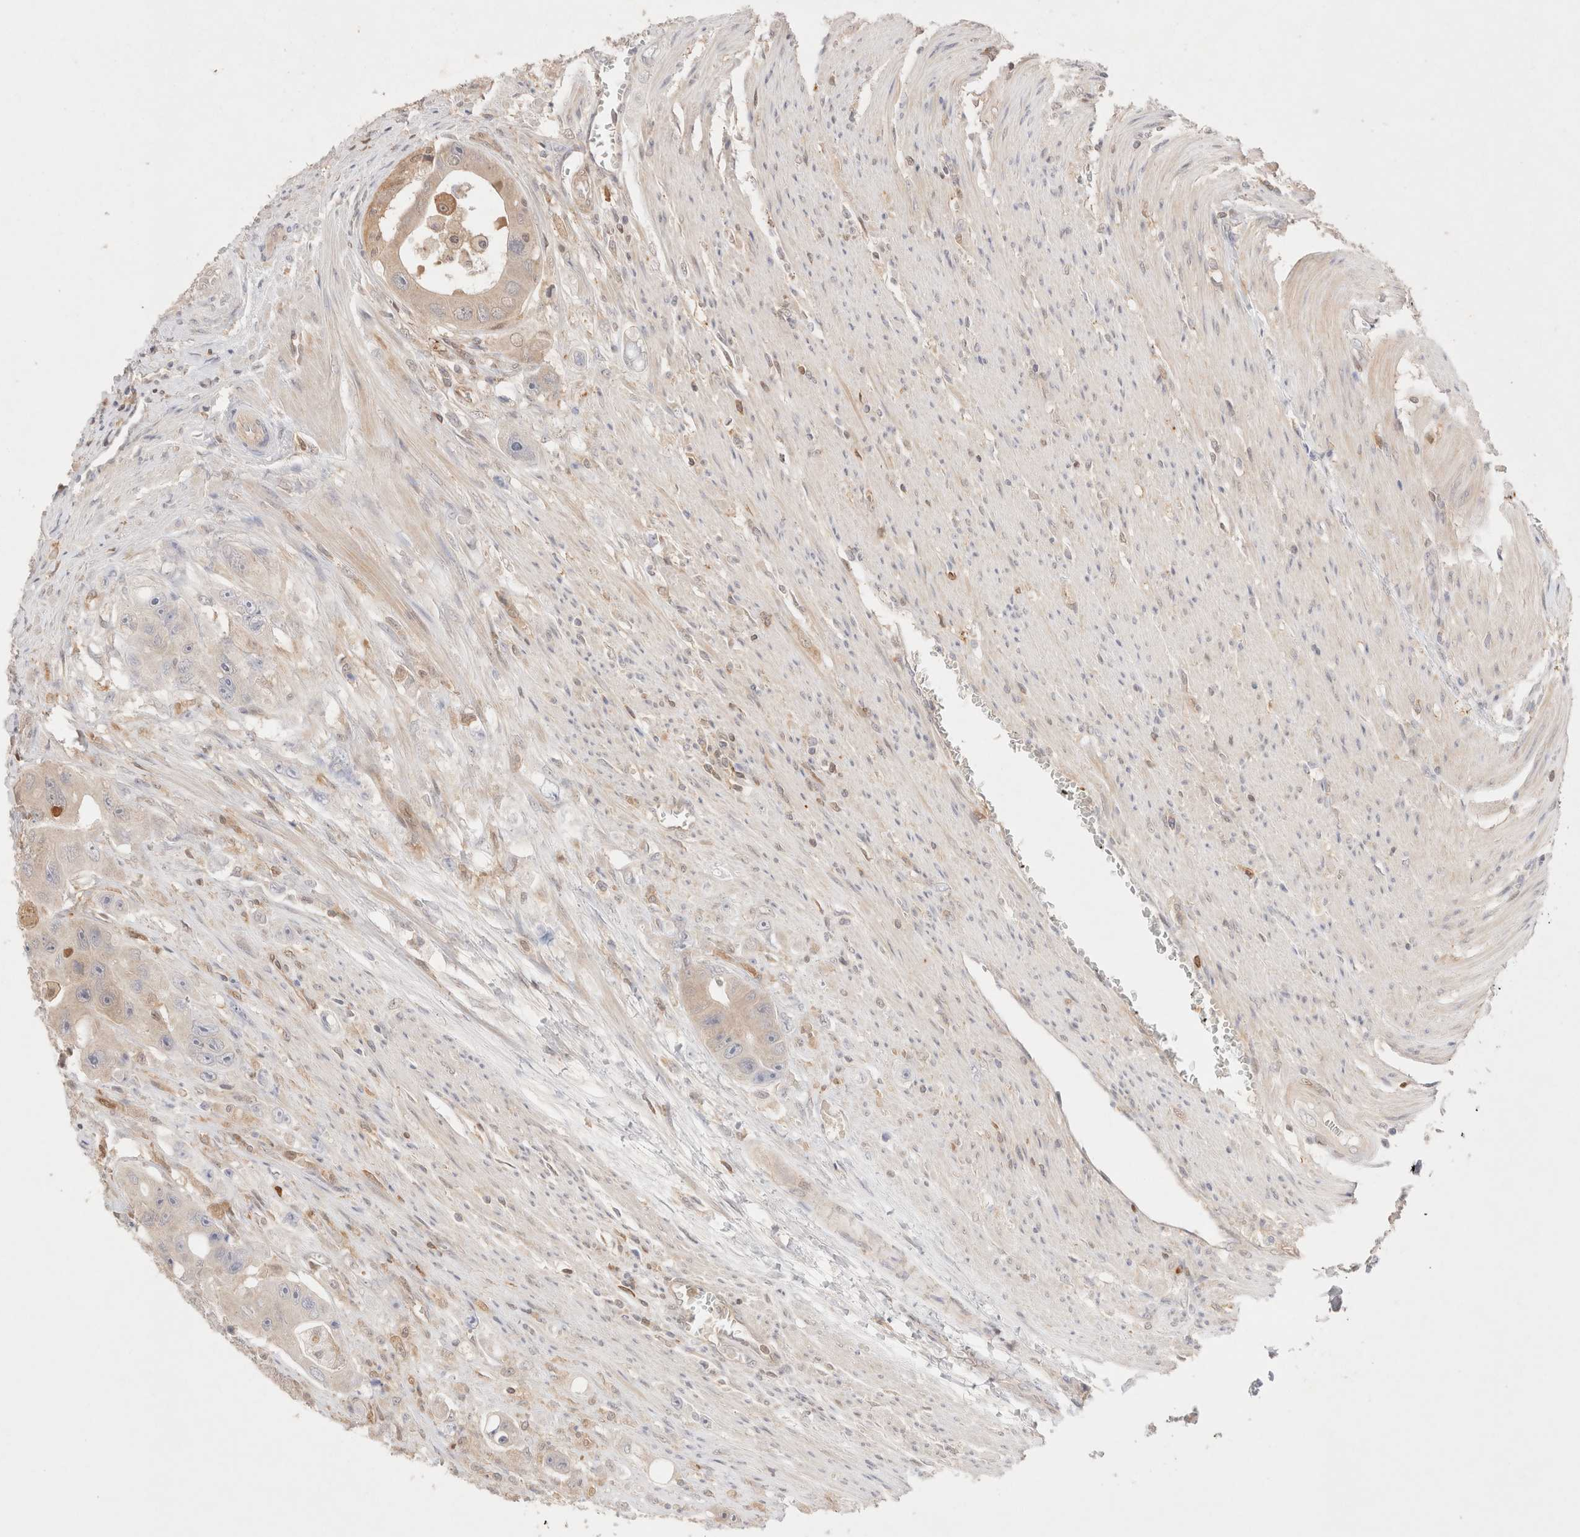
{"staining": {"intensity": "negative", "quantity": "none", "location": "none"}, "tissue": "colorectal cancer", "cell_type": "Tumor cells", "image_type": "cancer", "snomed": [{"axis": "morphology", "description": "Adenocarcinoma, NOS"}, {"axis": "topography", "description": "Colon"}], "caption": "High magnification brightfield microscopy of colorectal adenocarcinoma stained with DAB (brown) and counterstained with hematoxylin (blue): tumor cells show no significant staining. (Stains: DAB immunohistochemistry with hematoxylin counter stain, Microscopy: brightfield microscopy at high magnification).", "gene": "STARD10", "patient": {"sex": "female", "age": 46}}